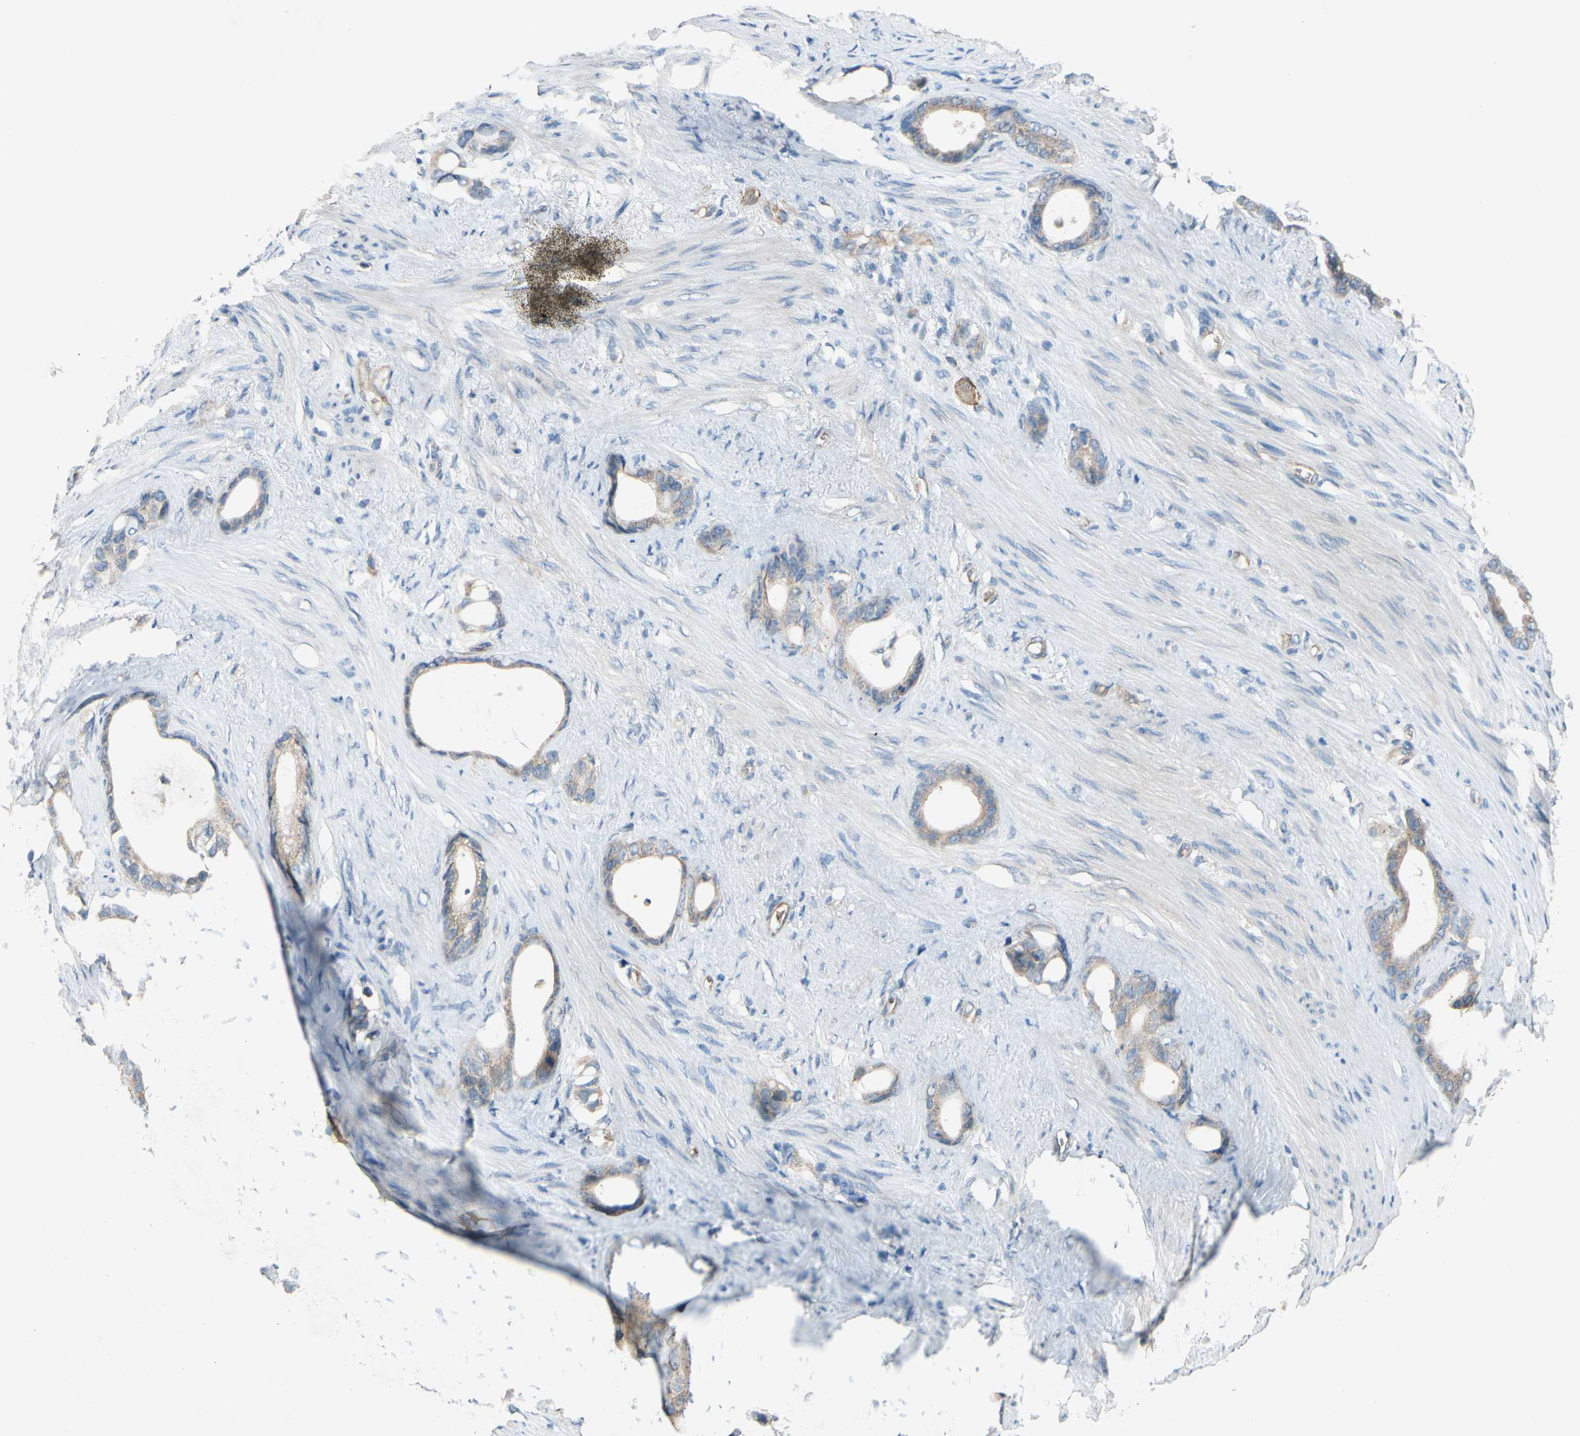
{"staining": {"intensity": "weak", "quantity": ">75%", "location": "cytoplasmic/membranous"}, "tissue": "stomach cancer", "cell_type": "Tumor cells", "image_type": "cancer", "snomed": [{"axis": "morphology", "description": "Adenocarcinoma, NOS"}, {"axis": "topography", "description": "Stomach"}], "caption": "High-power microscopy captured an immunohistochemistry photomicrograph of adenocarcinoma (stomach), revealing weak cytoplasmic/membranous staining in about >75% of tumor cells. (DAB (3,3'-diaminobenzidine) = brown stain, brightfield microscopy at high magnification).", "gene": "ADD2", "patient": {"sex": "female", "age": 75}}